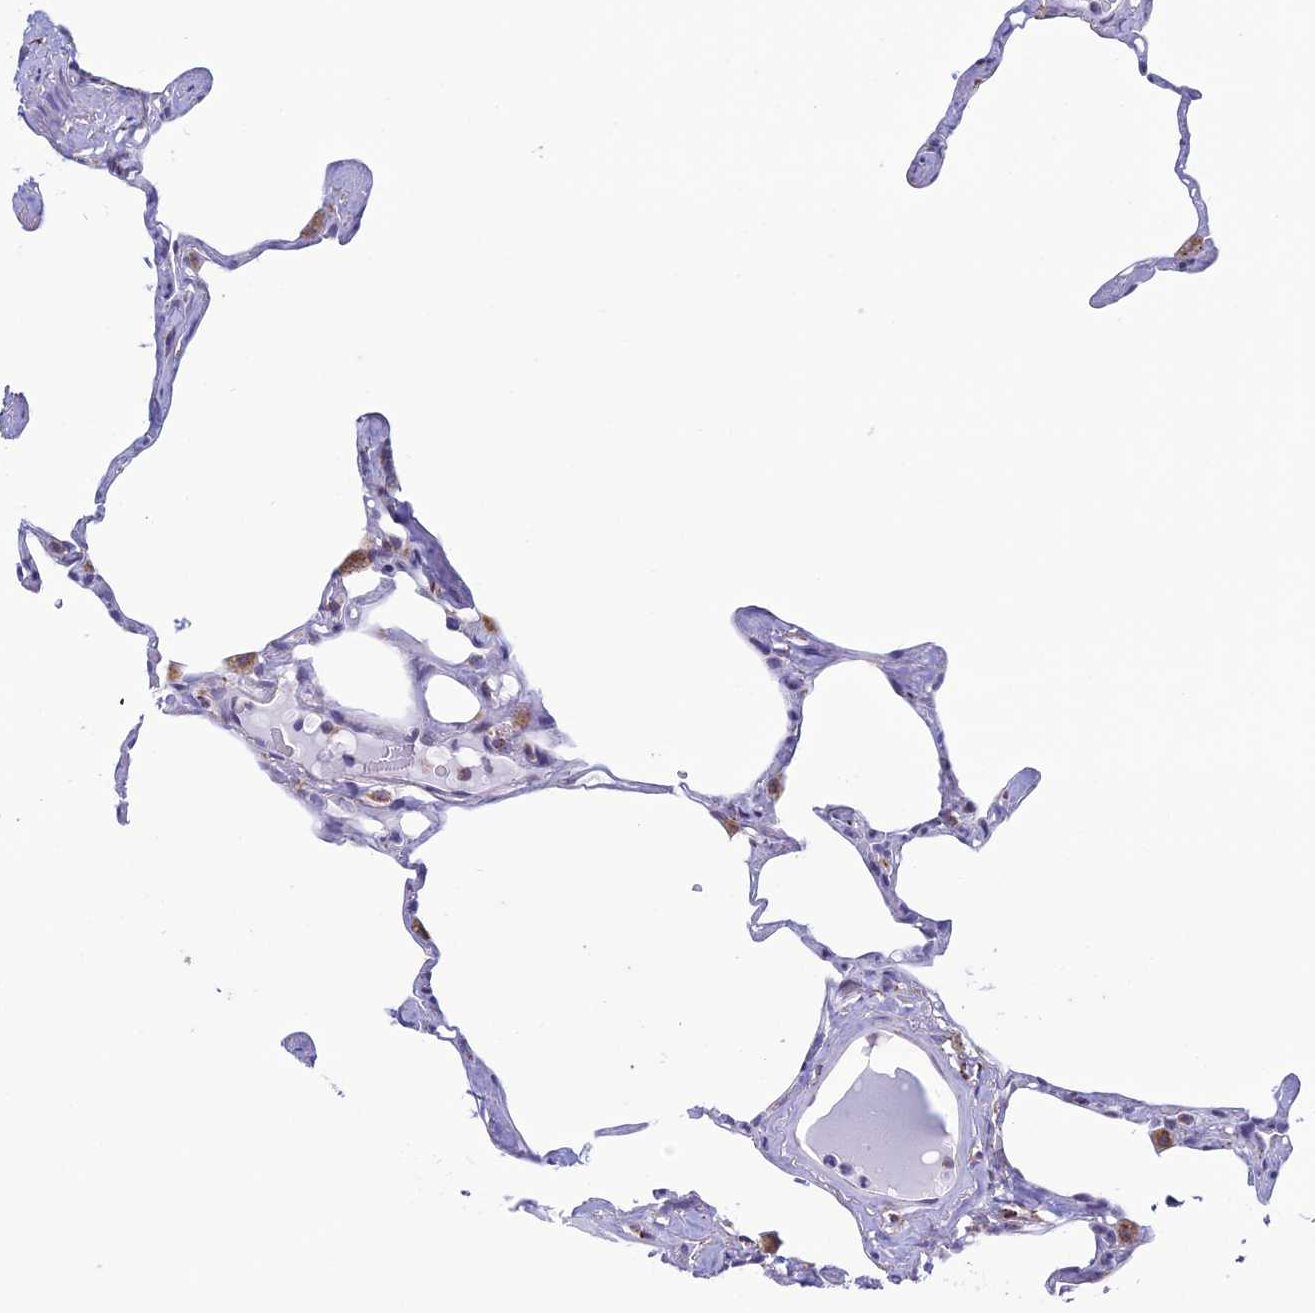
{"staining": {"intensity": "negative", "quantity": "none", "location": "none"}, "tissue": "lung", "cell_type": "Alveolar cells", "image_type": "normal", "snomed": [{"axis": "morphology", "description": "Normal tissue, NOS"}, {"axis": "topography", "description": "Lung"}], "caption": "This image is of unremarkable lung stained with immunohistochemistry (IHC) to label a protein in brown with the nuclei are counter-stained blue. There is no positivity in alveolar cells. The staining is performed using DAB (3,3'-diaminobenzidine) brown chromogen with nuclei counter-stained in using hematoxylin.", "gene": "ZNG1A", "patient": {"sex": "male", "age": 65}}